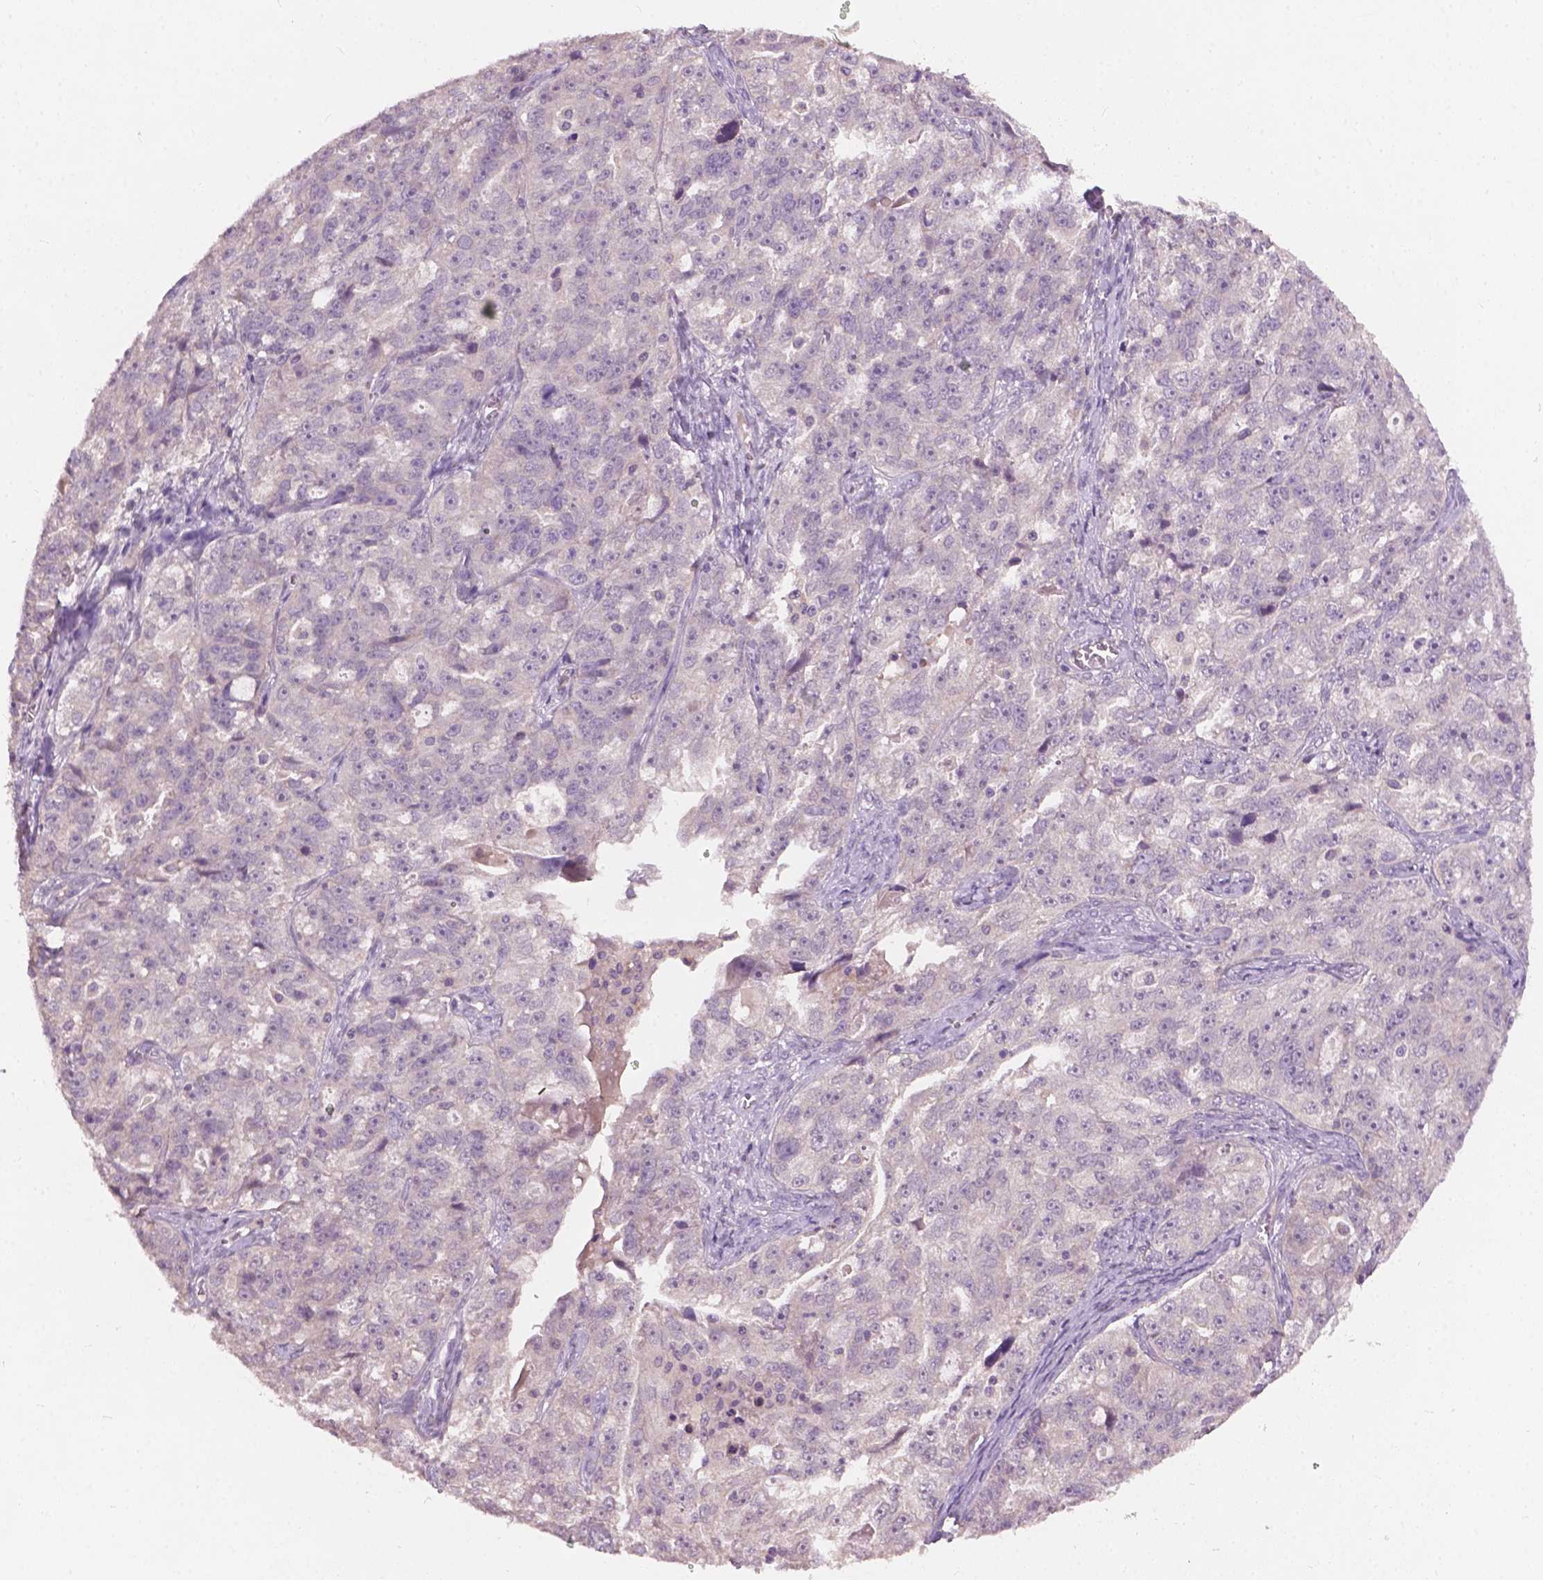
{"staining": {"intensity": "negative", "quantity": "none", "location": "none"}, "tissue": "ovarian cancer", "cell_type": "Tumor cells", "image_type": "cancer", "snomed": [{"axis": "morphology", "description": "Cystadenocarcinoma, serous, NOS"}, {"axis": "topography", "description": "Ovary"}], "caption": "Immunohistochemistry micrograph of human ovarian serous cystadenocarcinoma stained for a protein (brown), which demonstrates no expression in tumor cells.", "gene": "KRT17", "patient": {"sex": "female", "age": 51}}